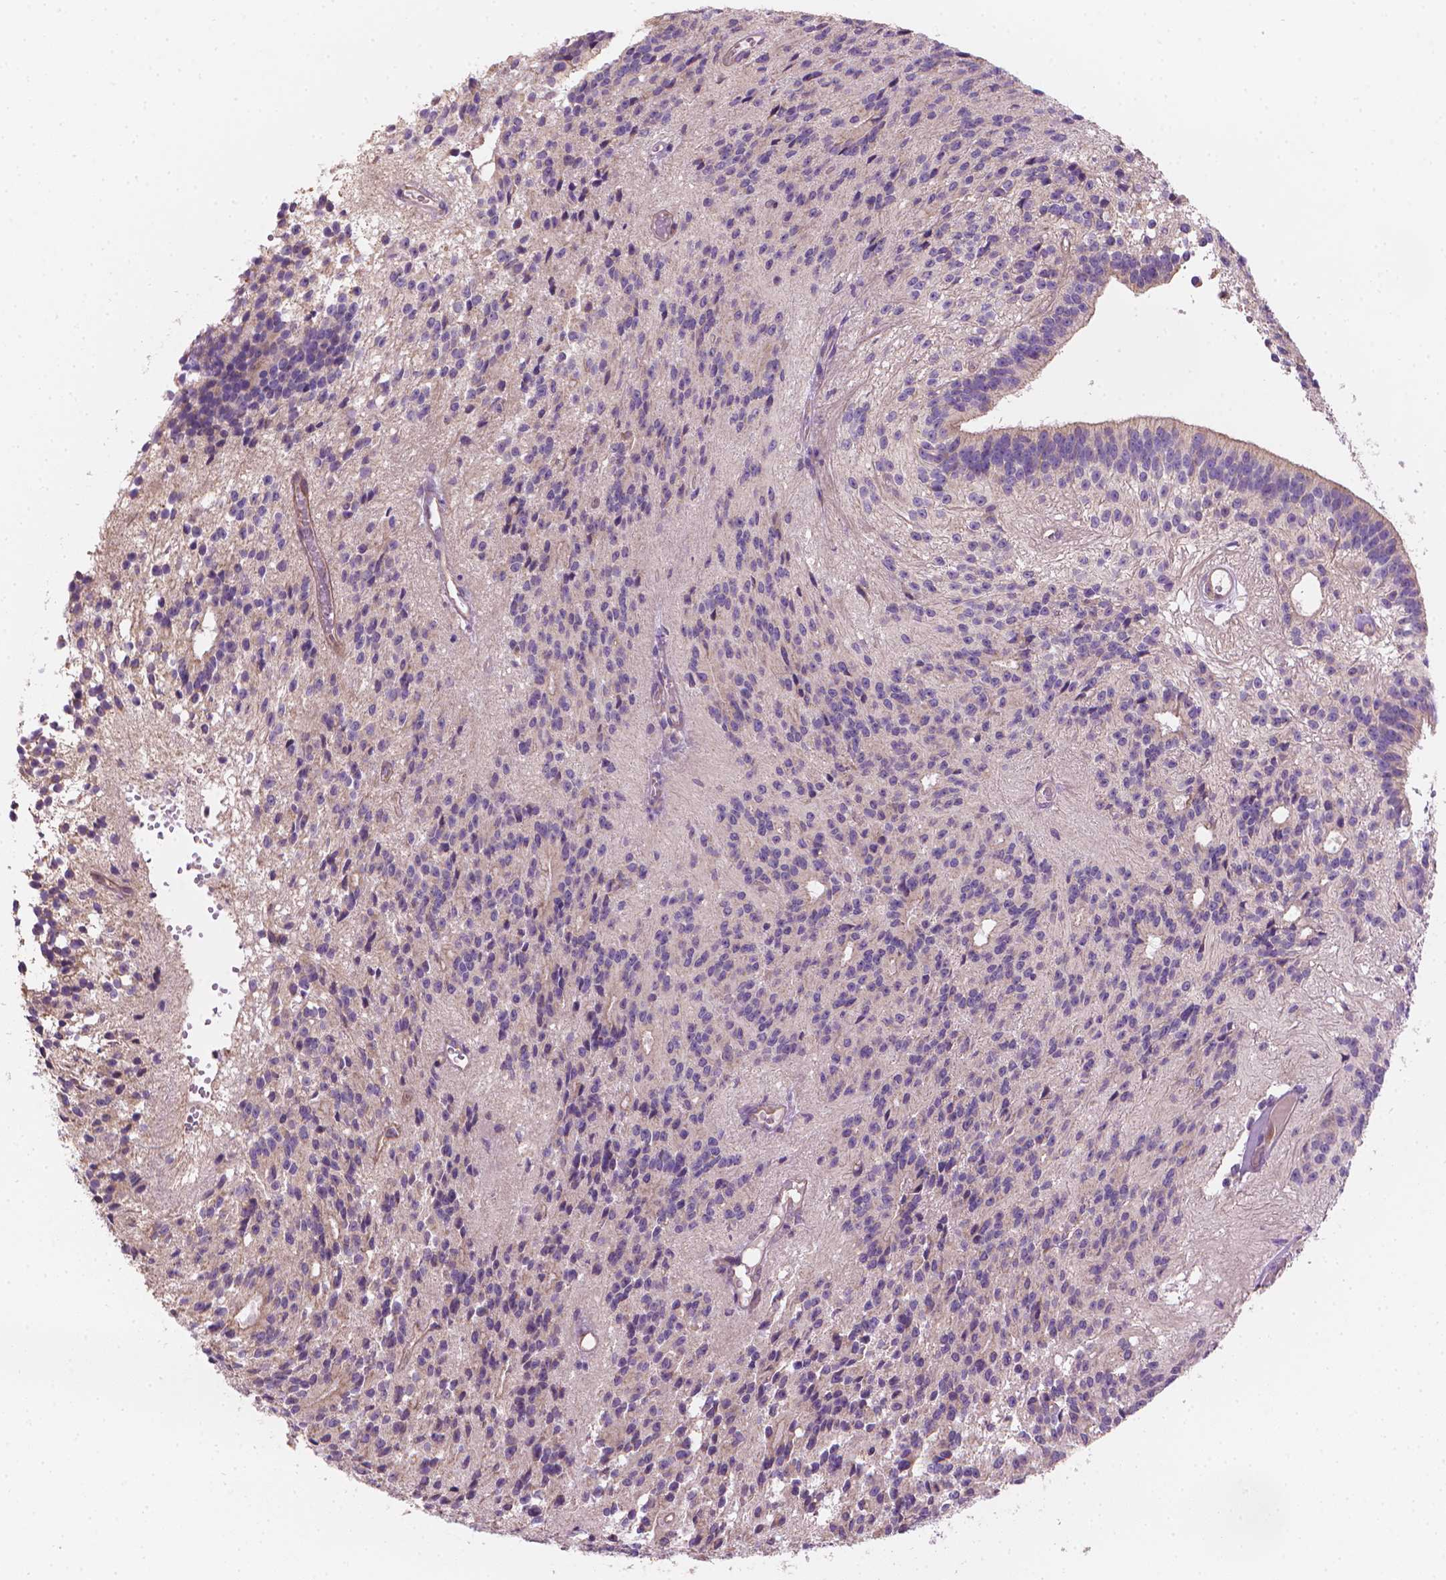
{"staining": {"intensity": "negative", "quantity": "none", "location": "none"}, "tissue": "glioma", "cell_type": "Tumor cells", "image_type": "cancer", "snomed": [{"axis": "morphology", "description": "Glioma, malignant, Low grade"}, {"axis": "topography", "description": "Brain"}], "caption": "Immunohistochemical staining of human glioma exhibits no significant expression in tumor cells. (IHC, brightfield microscopy, high magnification).", "gene": "TTC29", "patient": {"sex": "male", "age": 31}}